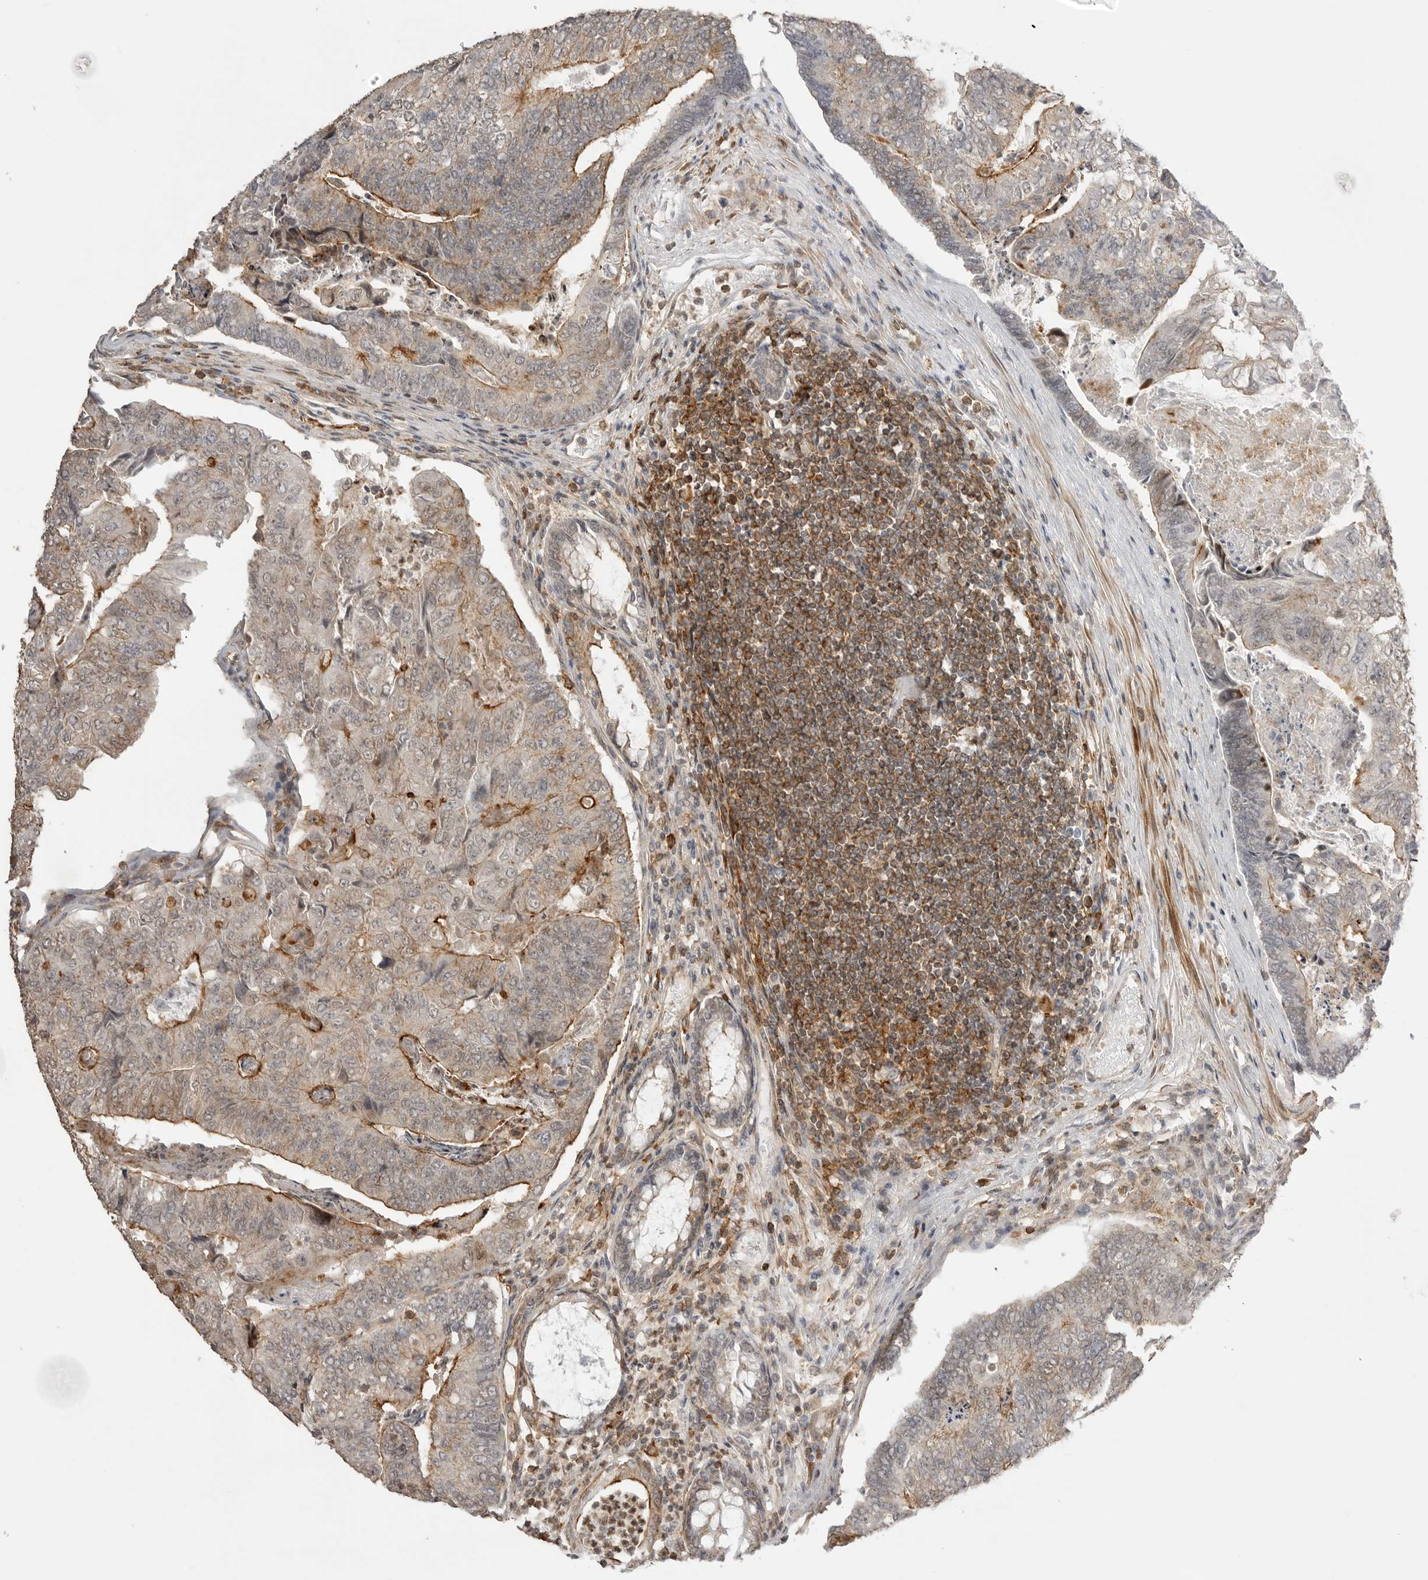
{"staining": {"intensity": "moderate", "quantity": "25%-75%", "location": "cytoplasmic/membranous"}, "tissue": "colorectal cancer", "cell_type": "Tumor cells", "image_type": "cancer", "snomed": [{"axis": "morphology", "description": "Adenocarcinoma, NOS"}, {"axis": "topography", "description": "Colon"}], "caption": "Colorectal adenocarcinoma stained with a brown dye shows moderate cytoplasmic/membranous positive staining in approximately 25%-75% of tumor cells.", "gene": "GPC2", "patient": {"sex": "female", "age": 67}}